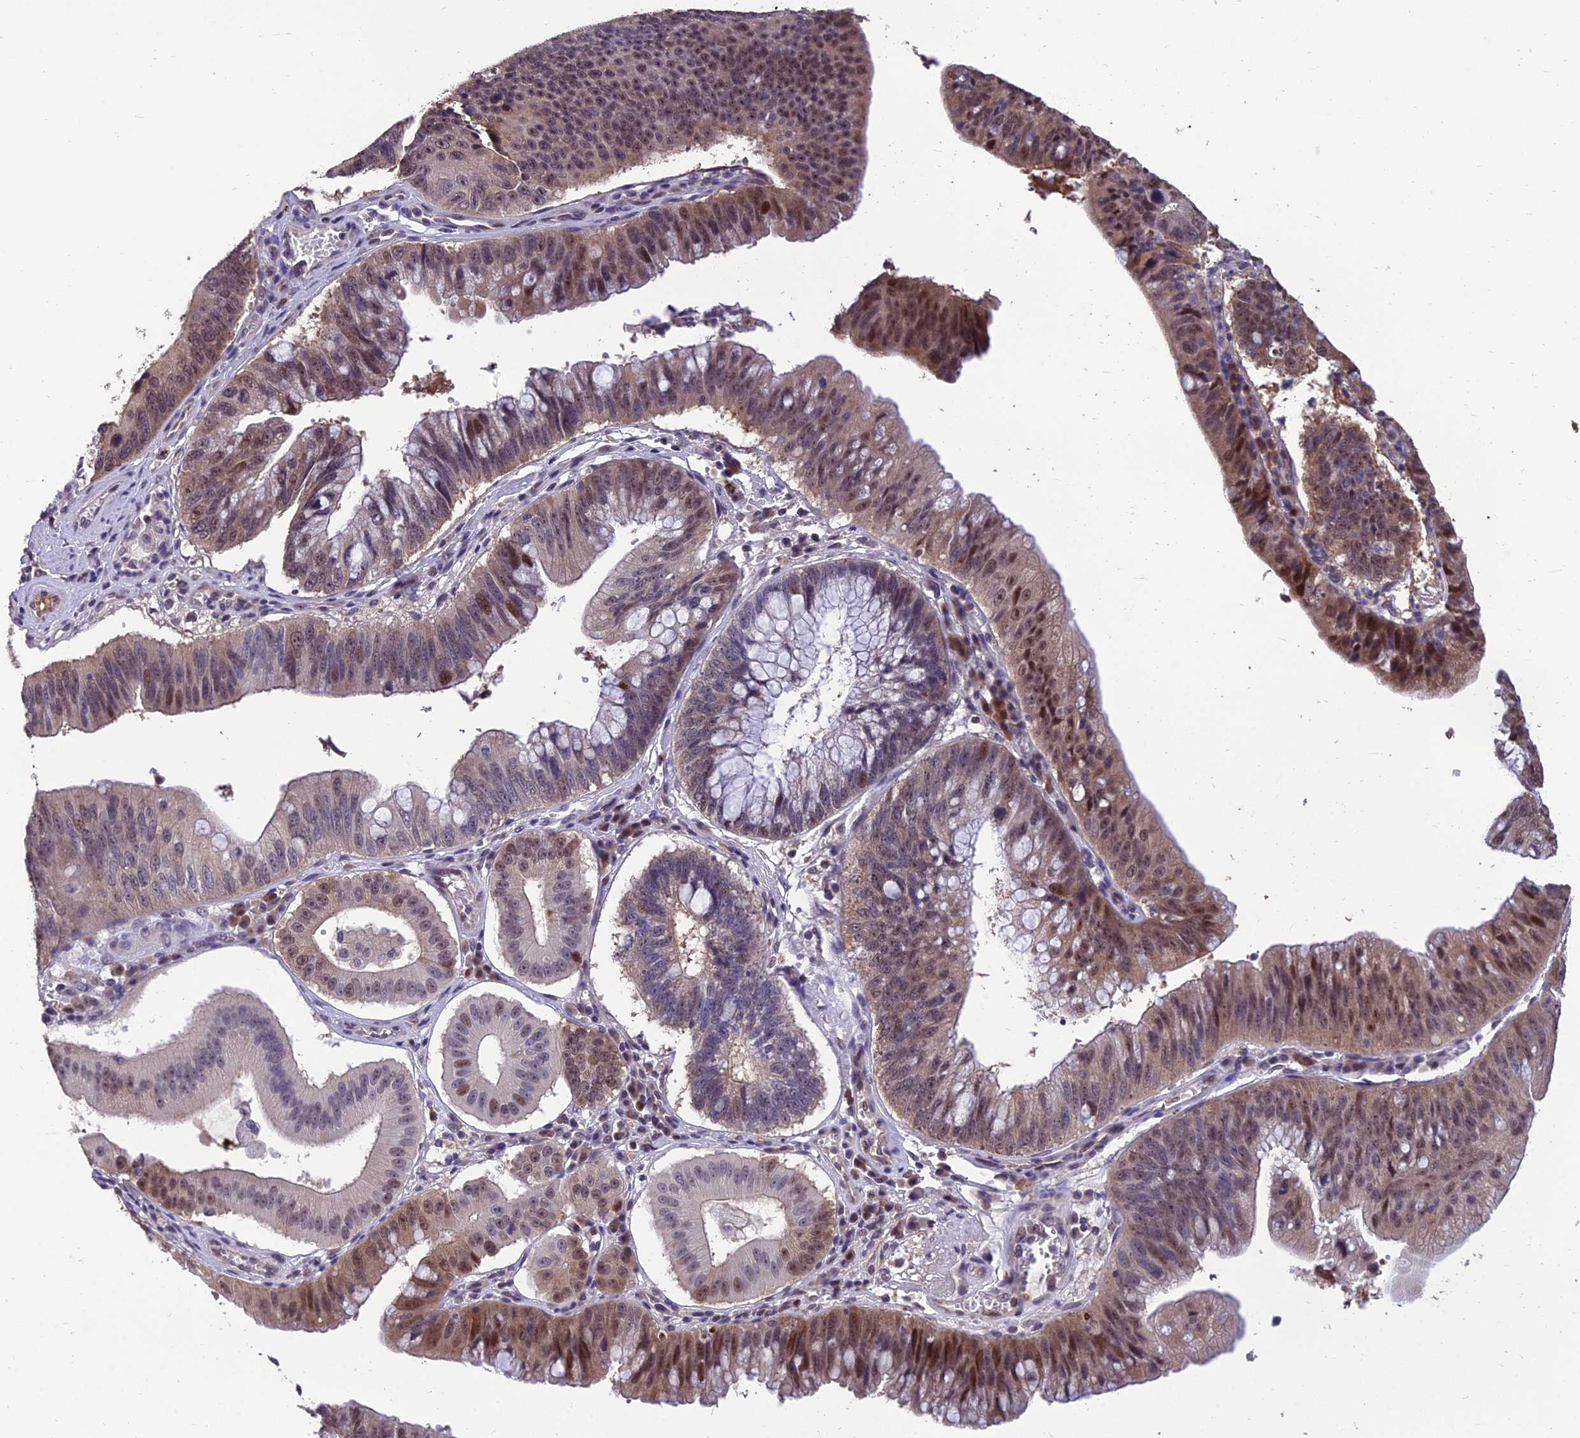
{"staining": {"intensity": "moderate", "quantity": "25%-75%", "location": "cytoplasmic/membranous,nuclear"}, "tissue": "stomach cancer", "cell_type": "Tumor cells", "image_type": "cancer", "snomed": [{"axis": "morphology", "description": "Adenocarcinoma, NOS"}, {"axis": "topography", "description": "Stomach"}], "caption": "Moderate cytoplasmic/membranous and nuclear staining for a protein is identified in about 25%-75% of tumor cells of stomach adenocarcinoma using immunohistochemistry.", "gene": "GRWD1", "patient": {"sex": "male", "age": 59}}